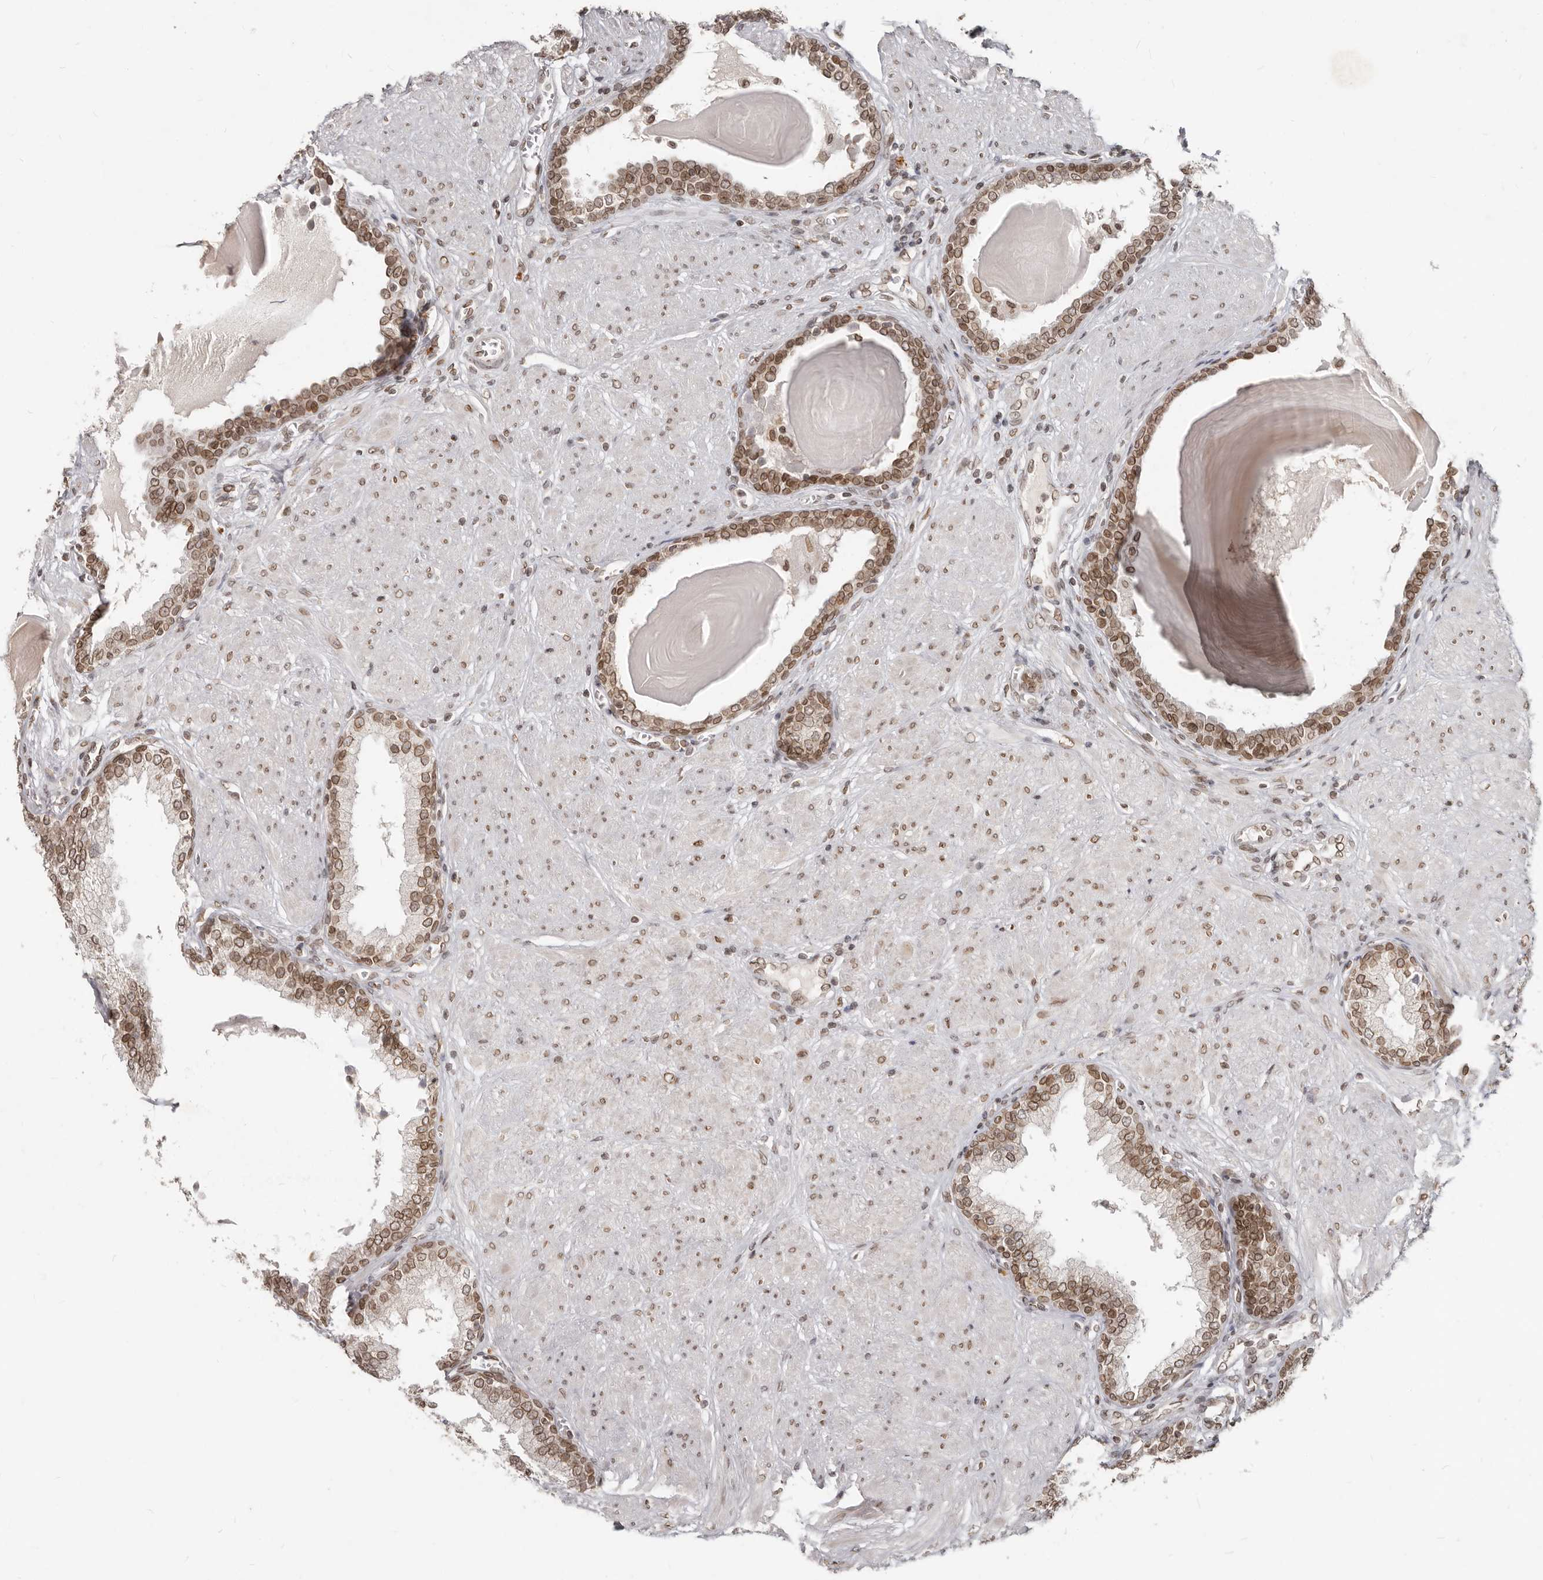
{"staining": {"intensity": "moderate", "quantity": ">75%", "location": "cytoplasmic/membranous,nuclear"}, "tissue": "prostate", "cell_type": "Glandular cells", "image_type": "normal", "snomed": [{"axis": "morphology", "description": "Normal tissue, NOS"}, {"axis": "topography", "description": "Prostate"}], "caption": "Brown immunohistochemical staining in normal human prostate exhibits moderate cytoplasmic/membranous,nuclear positivity in approximately >75% of glandular cells.", "gene": "NUP153", "patient": {"sex": "male", "age": 51}}